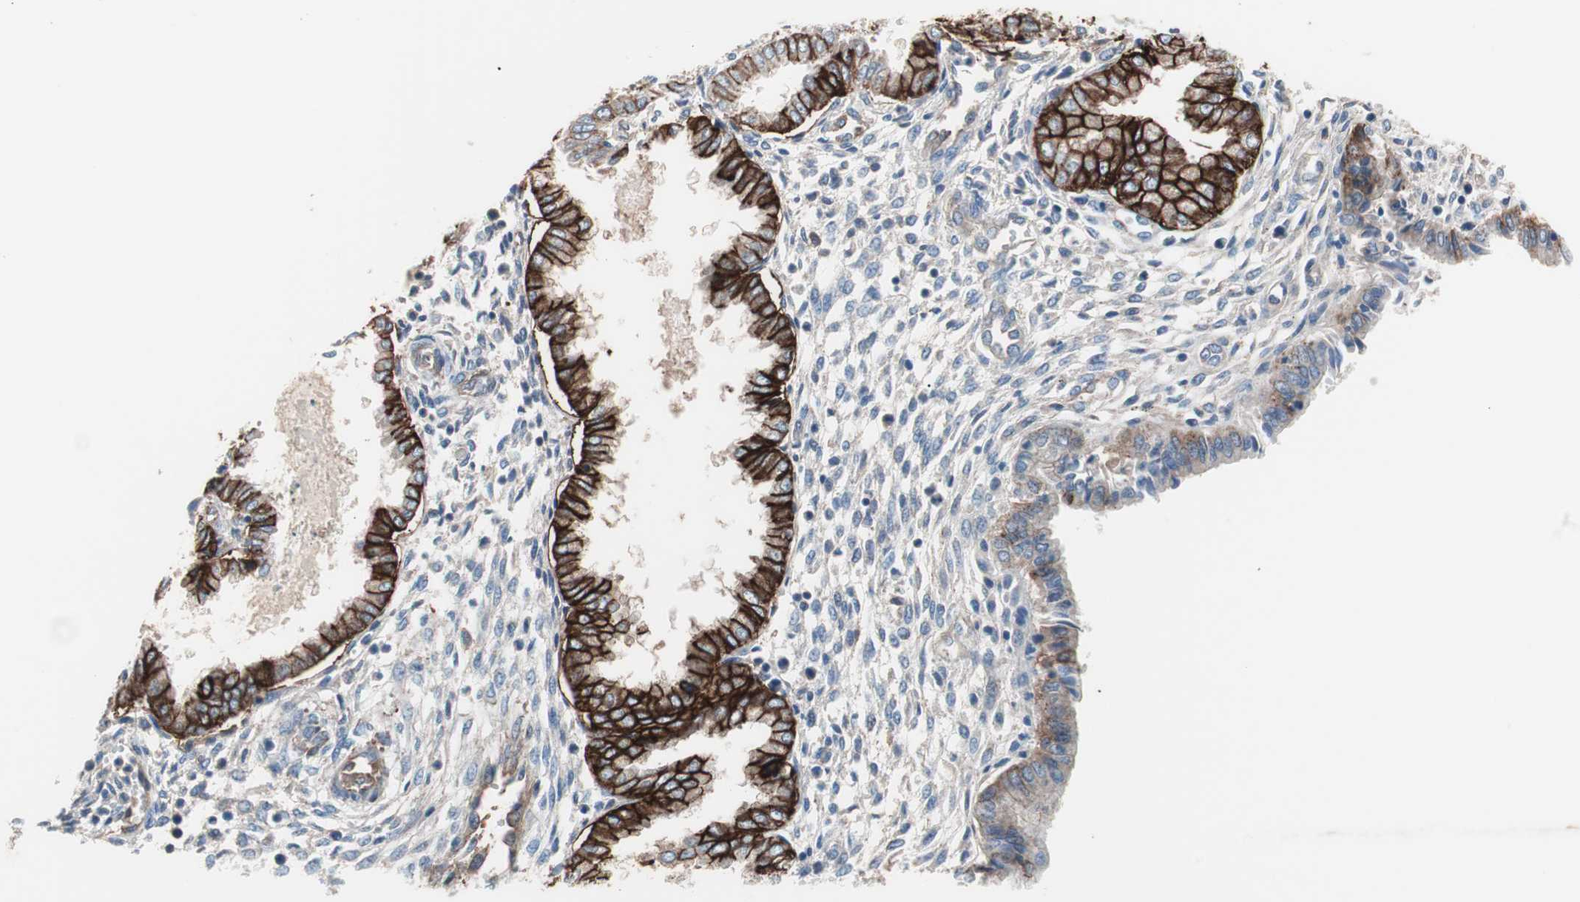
{"staining": {"intensity": "weak", "quantity": "<25%", "location": "cytoplasmic/membranous"}, "tissue": "endometrium", "cell_type": "Cells in endometrial stroma", "image_type": "normal", "snomed": [{"axis": "morphology", "description": "Normal tissue, NOS"}, {"axis": "topography", "description": "Endometrium"}], "caption": "There is no significant positivity in cells in endometrial stroma of endometrium. The staining is performed using DAB brown chromogen with nuclei counter-stained in using hematoxylin.", "gene": "GPR160", "patient": {"sex": "female", "age": 33}}